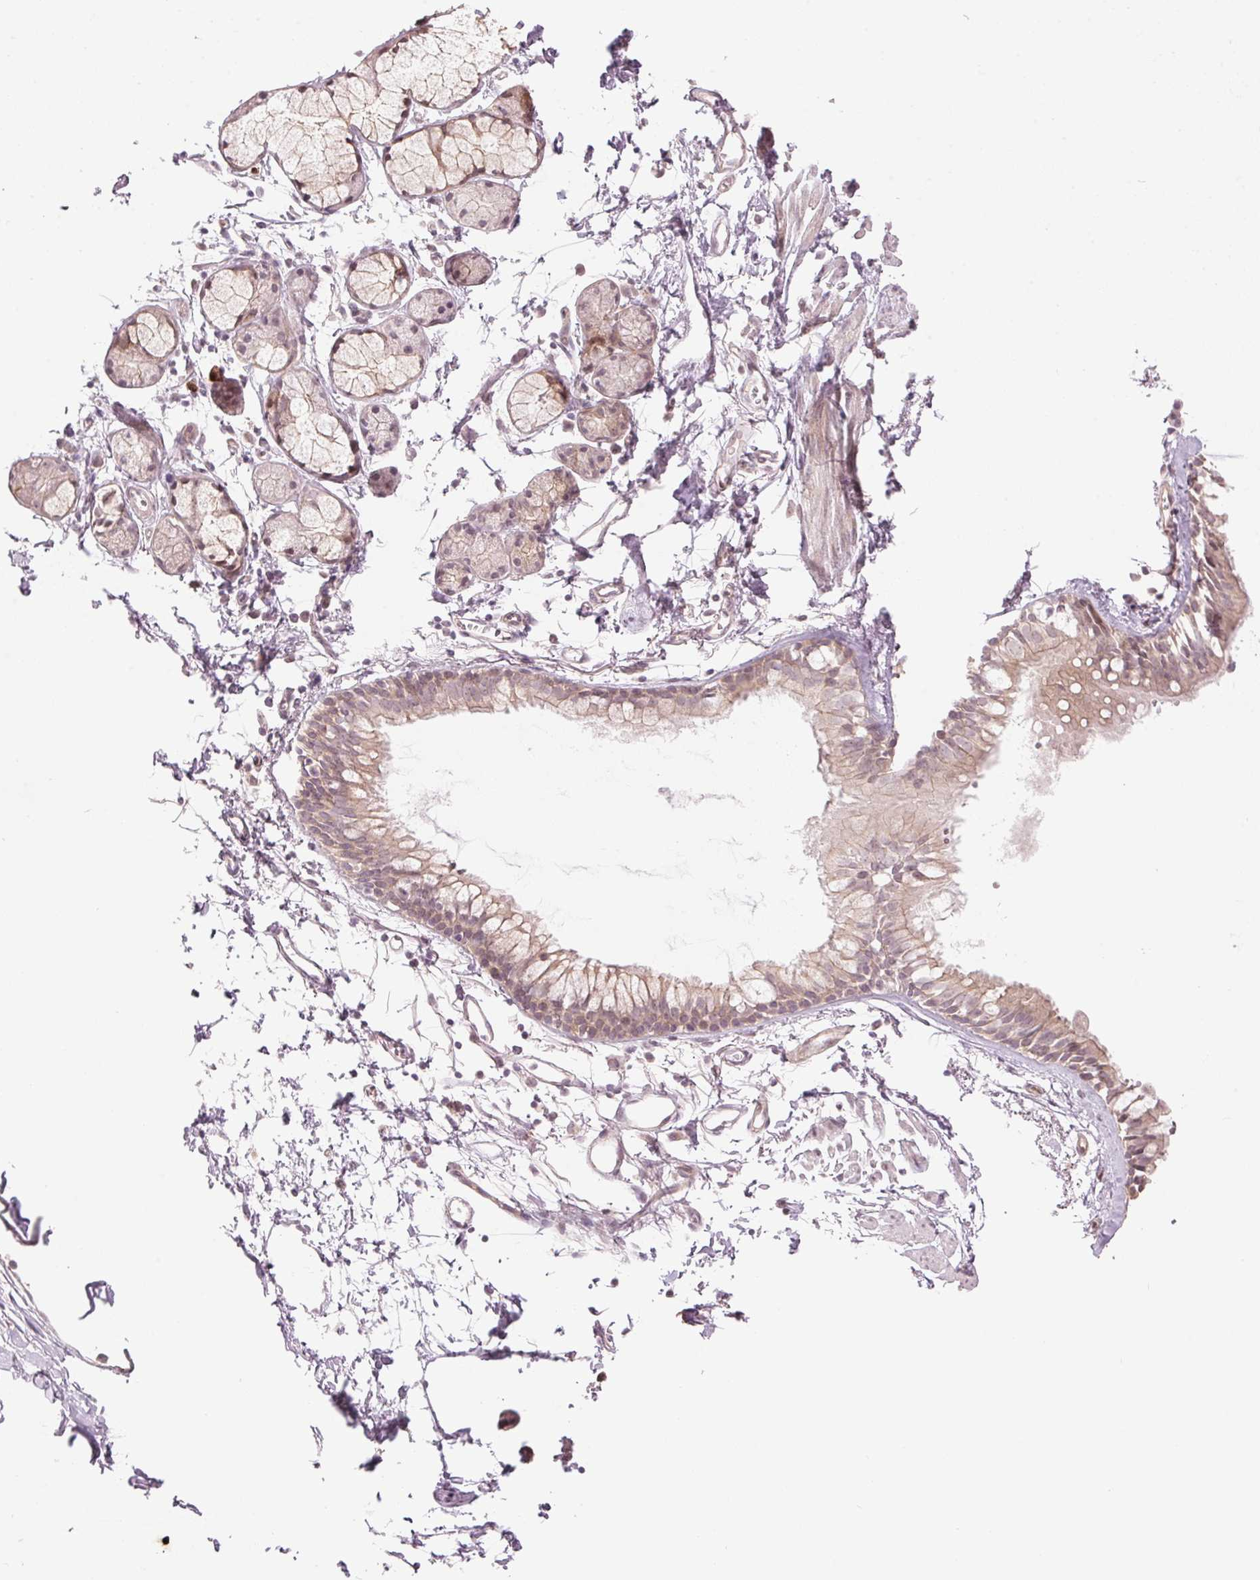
{"staining": {"intensity": "weak", "quantity": ">75%", "location": "cytoplasmic/membranous"}, "tissue": "bronchus", "cell_type": "Respiratory epithelial cells", "image_type": "normal", "snomed": [{"axis": "morphology", "description": "Normal tissue, NOS"}, {"axis": "topography", "description": "Cartilage tissue"}, {"axis": "topography", "description": "Bronchus"}], "caption": "Immunohistochemical staining of normal bronchus reveals low levels of weak cytoplasmic/membranous expression in approximately >75% of respiratory epithelial cells. The staining is performed using DAB brown chromogen to label protein expression. The nuclei are counter-stained blue using hematoxylin.", "gene": "TMED6", "patient": {"sex": "female", "age": 59}}